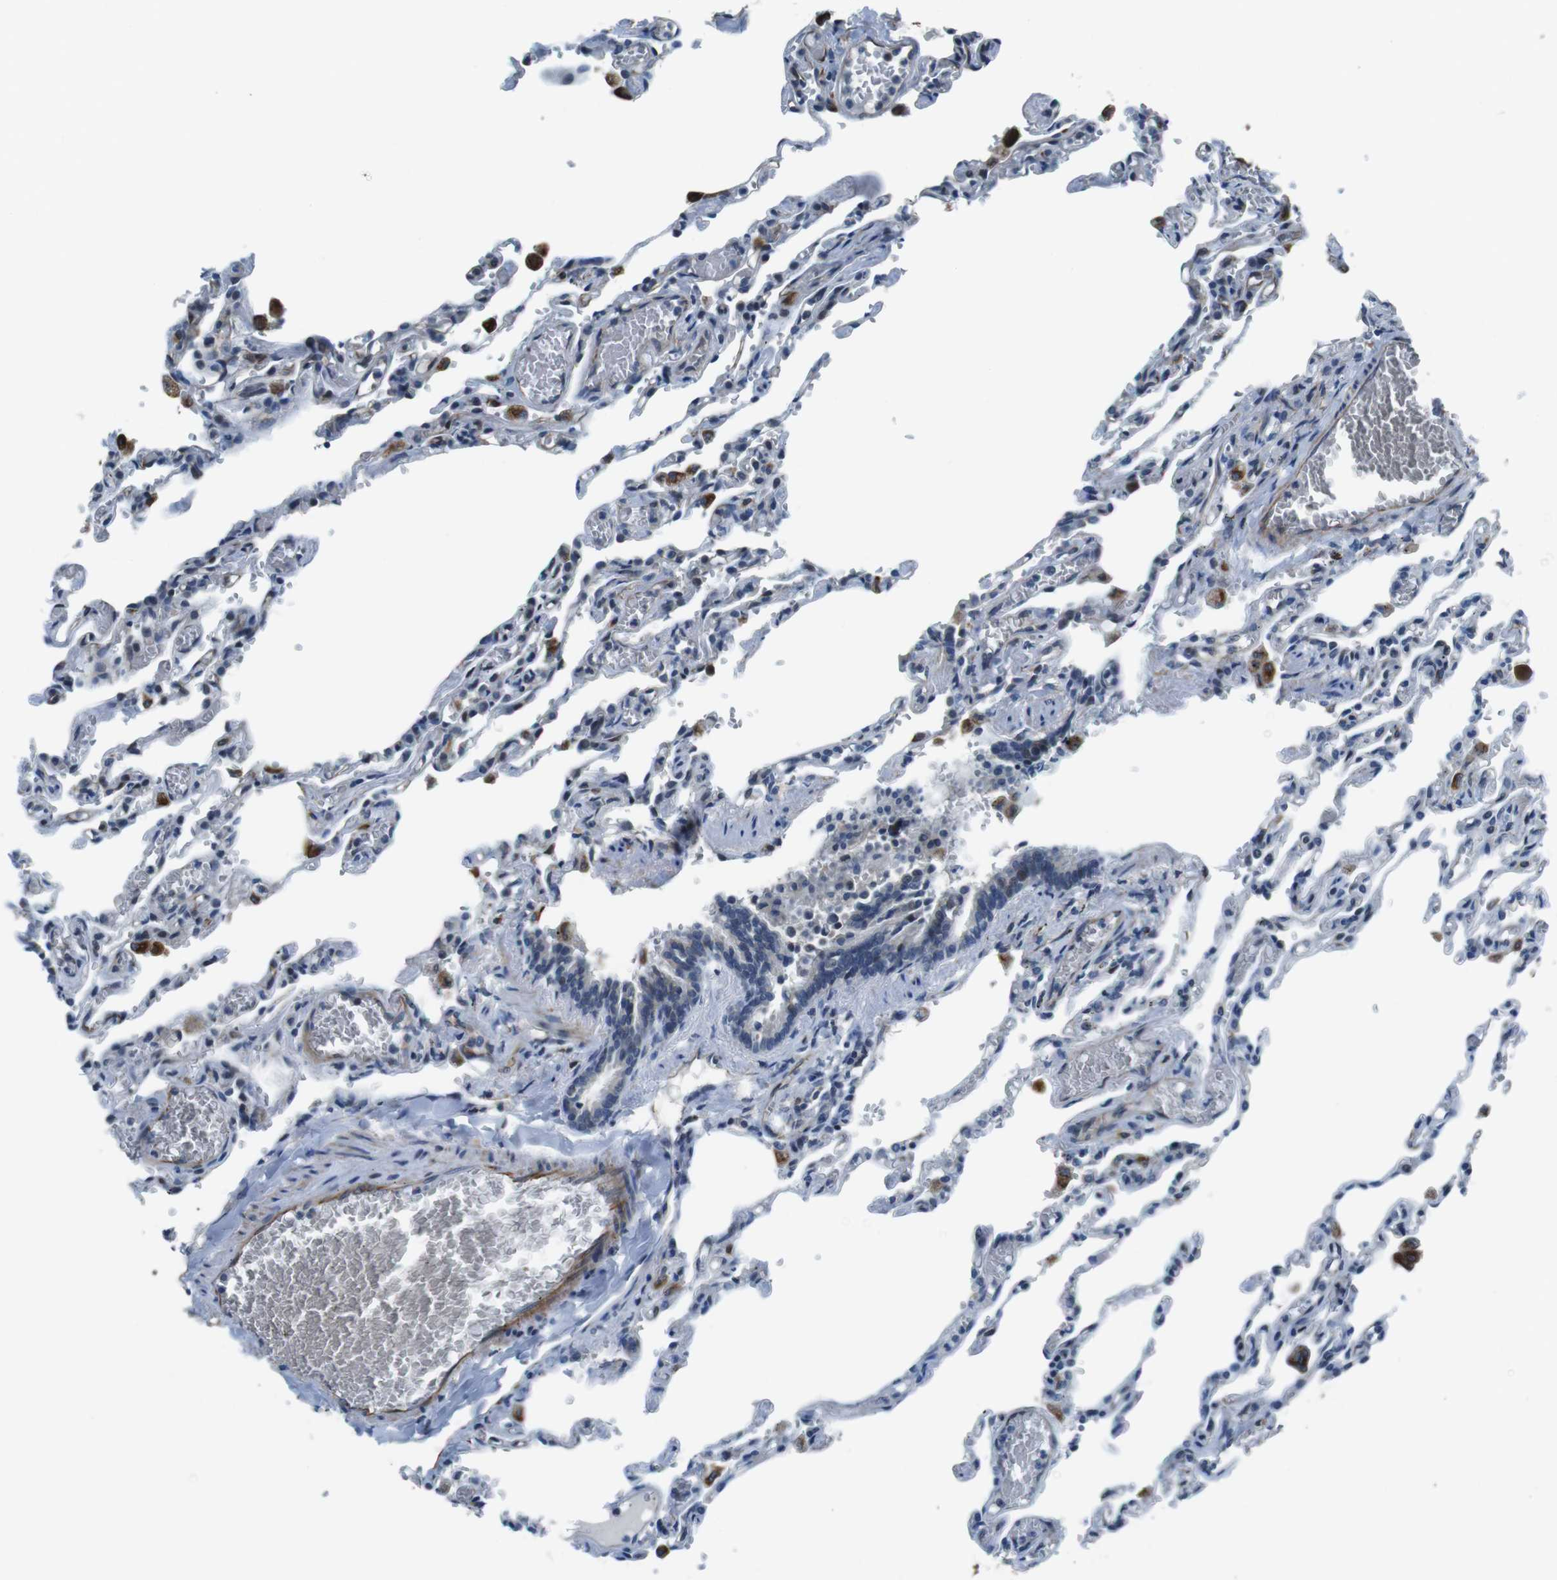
{"staining": {"intensity": "negative", "quantity": "none", "location": "none"}, "tissue": "lung", "cell_type": "Alveolar cells", "image_type": "normal", "snomed": [{"axis": "morphology", "description": "Normal tissue, NOS"}, {"axis": "topography", "description": "Lung"}], "caption": "An image of lung stained for a protein demonstrates no brown staining in alveolar cells.", "gene": "LRRC49", "patient": {"sex": "male", "age": 21}}